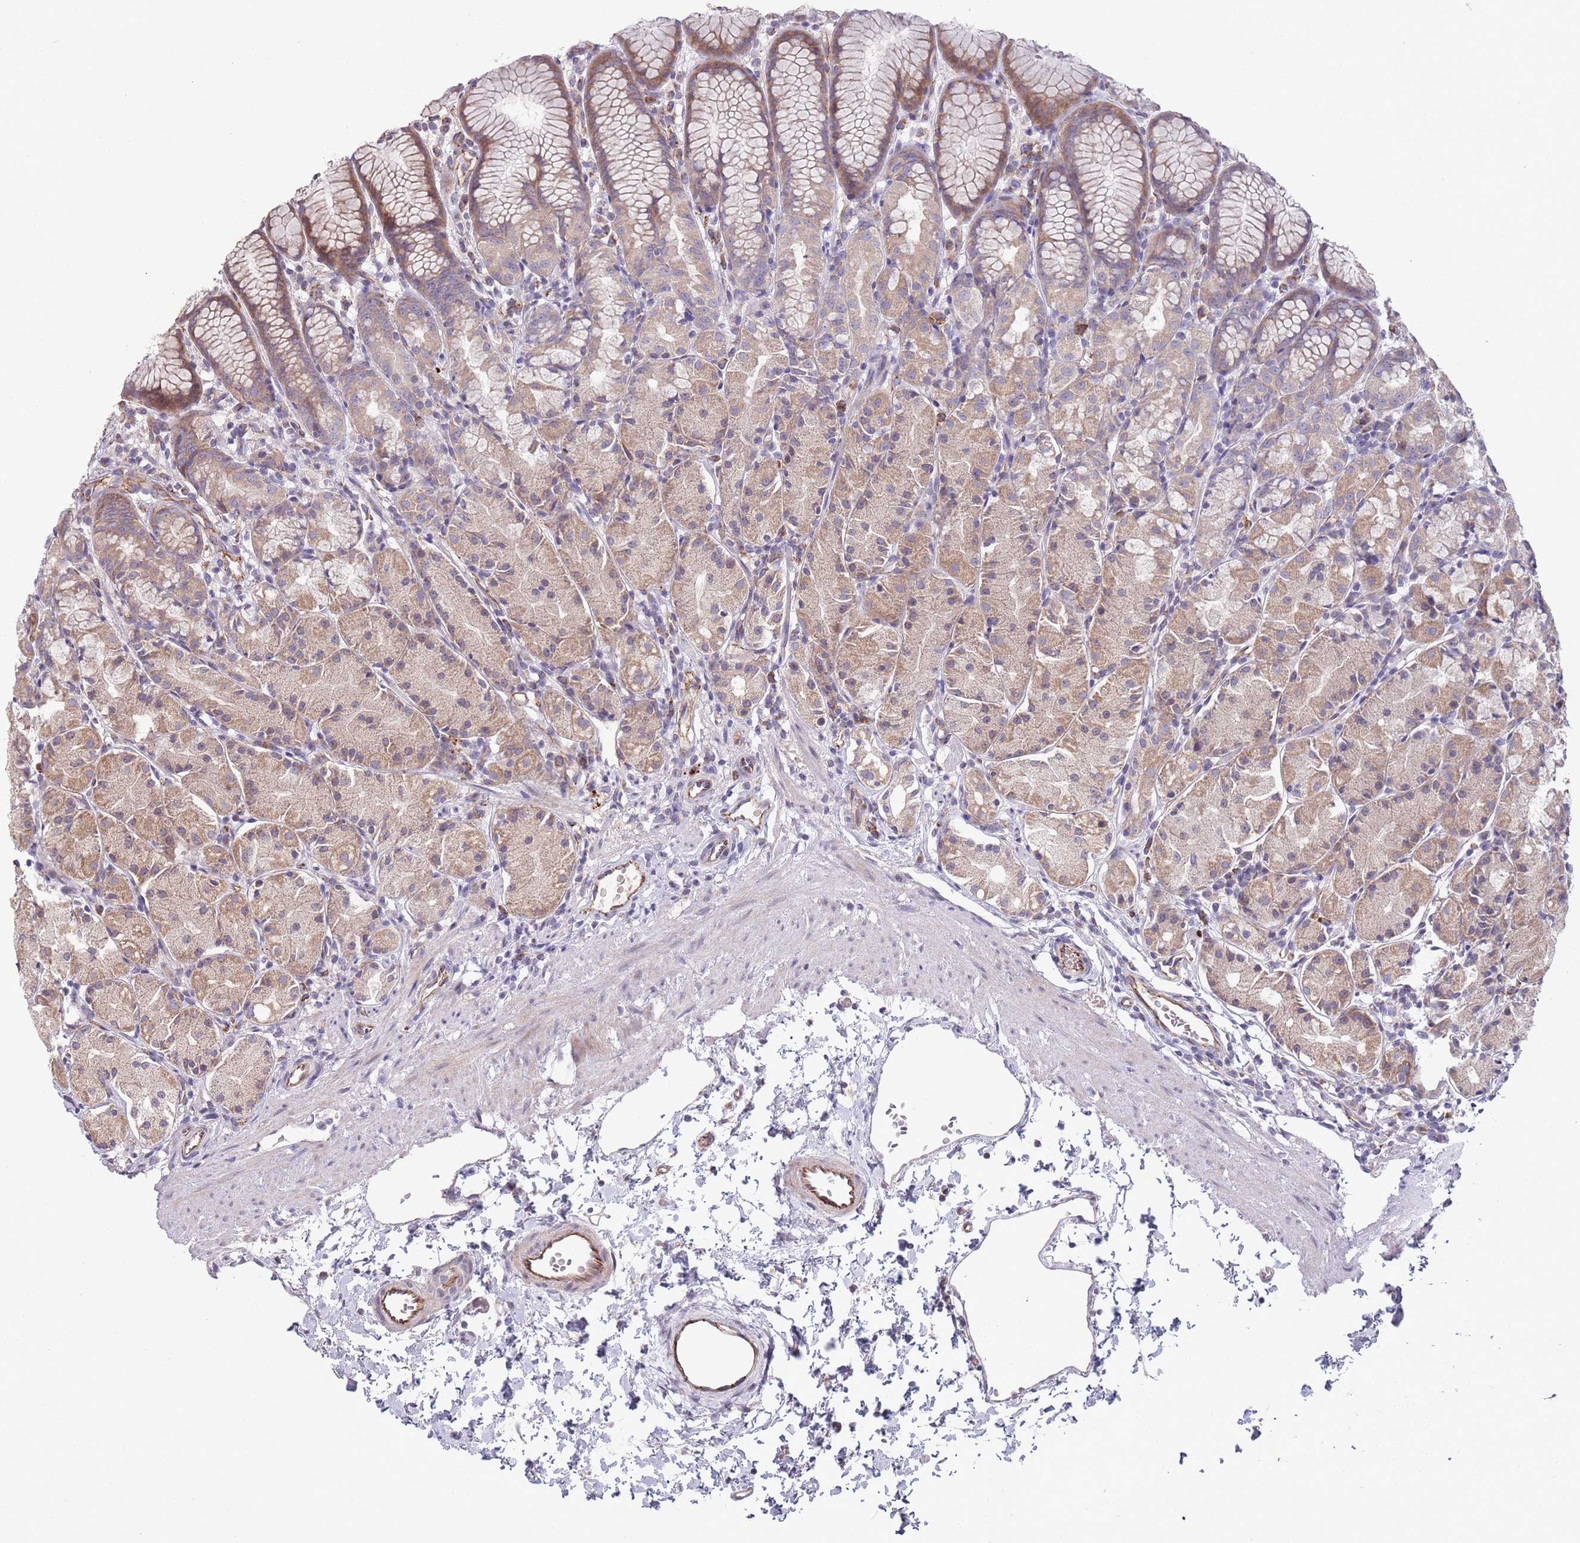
{"staining": {"intensity": "moderate", "quantity": "25%-75%", "location": "cytoplasmic/membranous"}, "tissue": "stomach", "cell_type": "Glandular cells", "image_type": "normal", "snomed": [{"axis": "morphology", "description": "Normal tissue, NOS"}, {"axis": "topography", "description": "Stomach, upper"}], "caption": "Immunohistochemical staining of benign stomach demonstrates 25%-75% levels of moderate cytoplasmic/membranous protein staining in approximately 25%-75% of glandular cells. Using DAB (brown) and hematoxylin (blue) stains, captured at high magnification using brightfield microscopy.", "gene": "DPP10", "patient": {"sex": "male", "age": 47}}